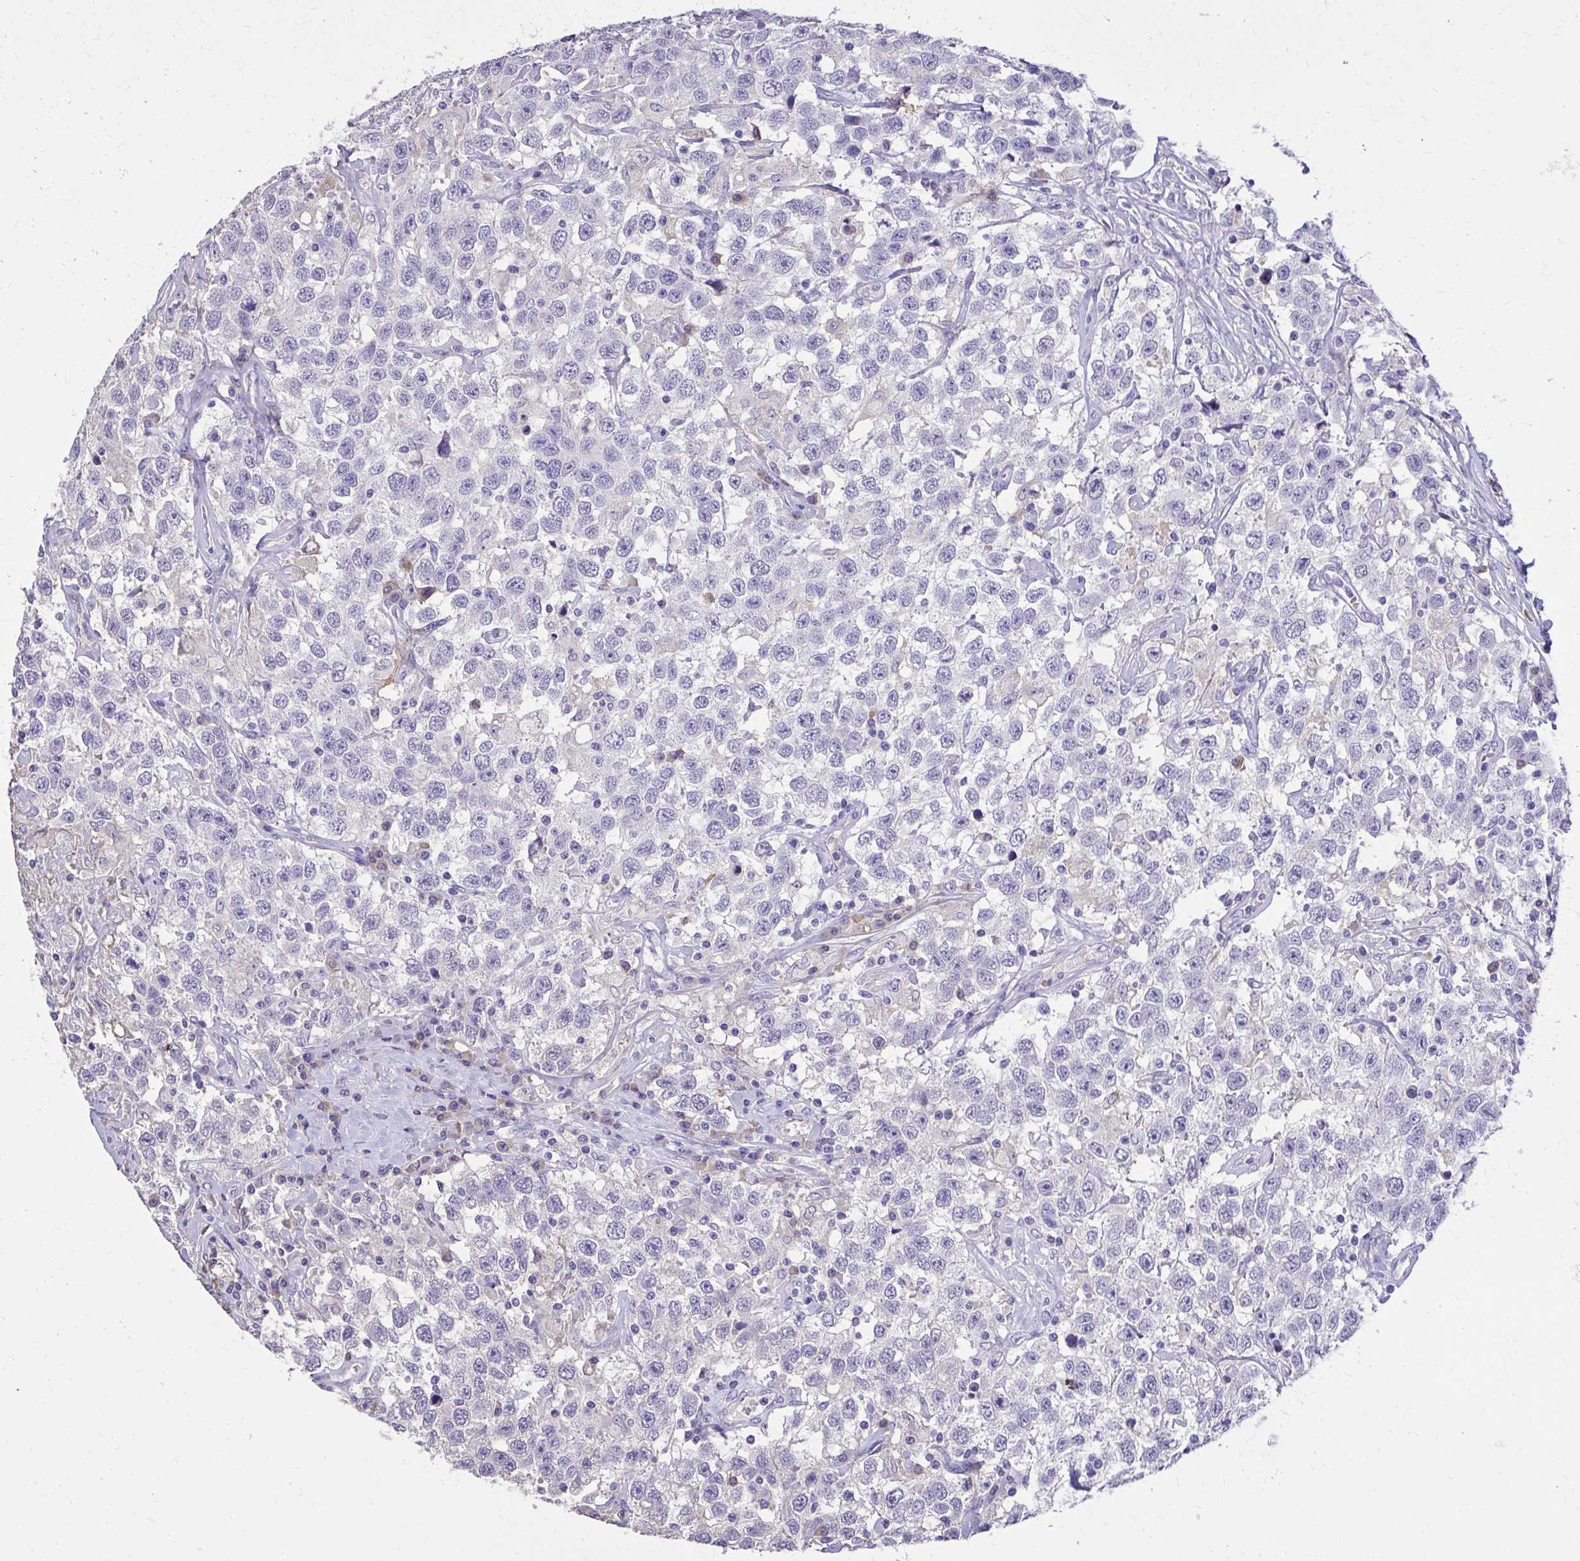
{"staining": {"intensity": "negative", "quantity": "none", "location": "none"}, "tissue": "testis cancer", "cell_type": "Tumor cells", "image_type": "cancer", "snomed": [{"axis": "morphology", "description": "Seminoma, NOS"}, {"axis": "topography", "description": "Testis"}], "caption": "This is an immunohistochemistry photomicrograph of seminoma (testis). There is no expression in tumor cells.", "gene": "EPB41L1", "patient": {"sex": "male", "age": 41}}